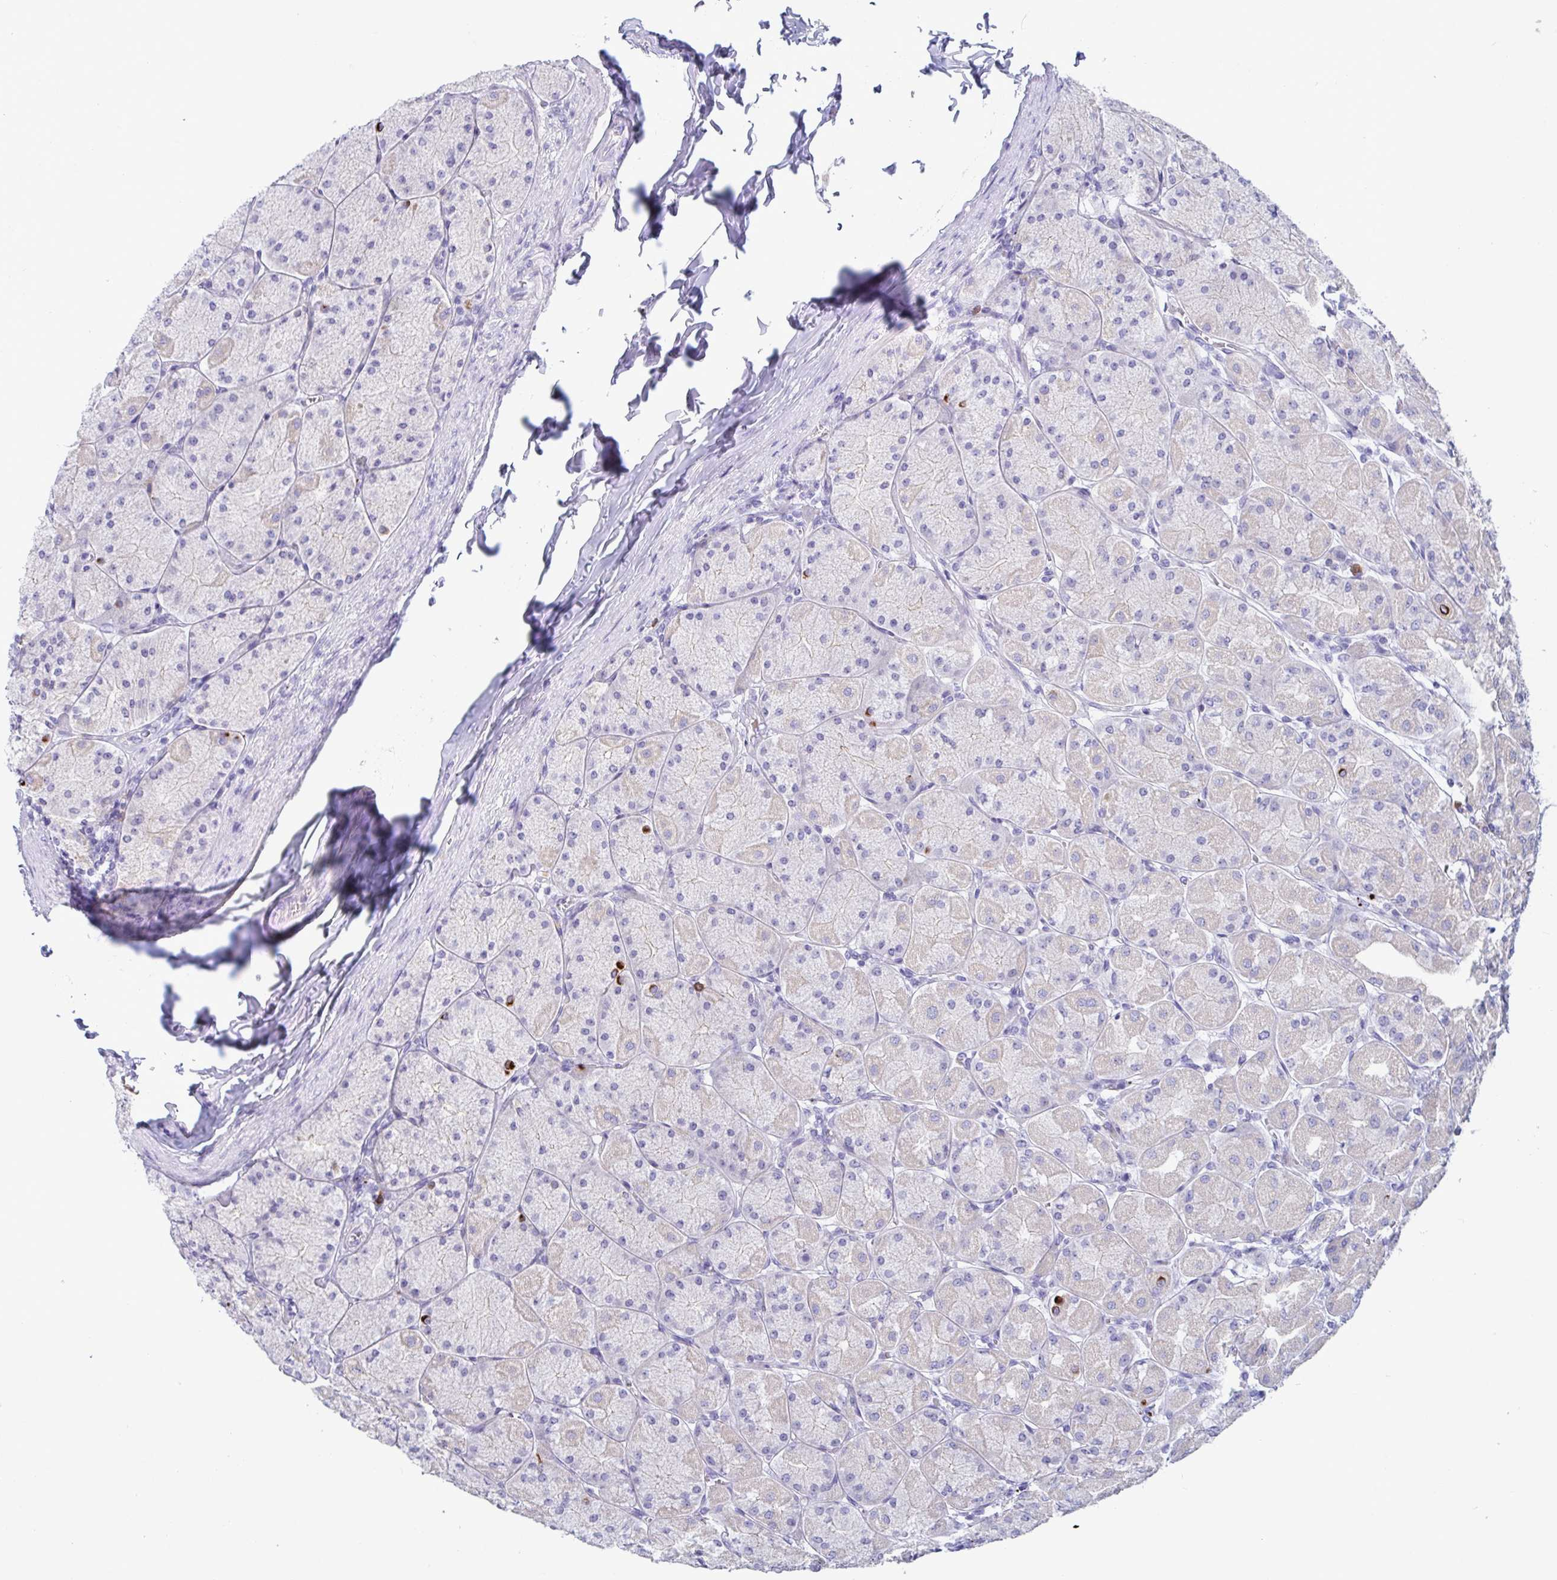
{"staining": {"intensity": "strong", "quantity": "<25%", "location": "cytoplasmic/membranous"}, "tissue": "stomach", "cell_type": "Glandular cells", "image_type": "normal", "snomed": [{"axis": "morphology", "description": "Normal tissue, NOS"}, {"axis": "topography", "description": "Stomach, upper"}], "caption": "Immunohistochemistry (IHC) micrograph of benign stomach: human stomach stained using IHC exhibits medium levels of strong protein expression localized specifically in the cytoplasmic/membranous of glandular cells, appearing as a cytoplasmic/membranous brown color.", "gene": "TAS2R38", "patient": {"sex": "female", "age": 56}}